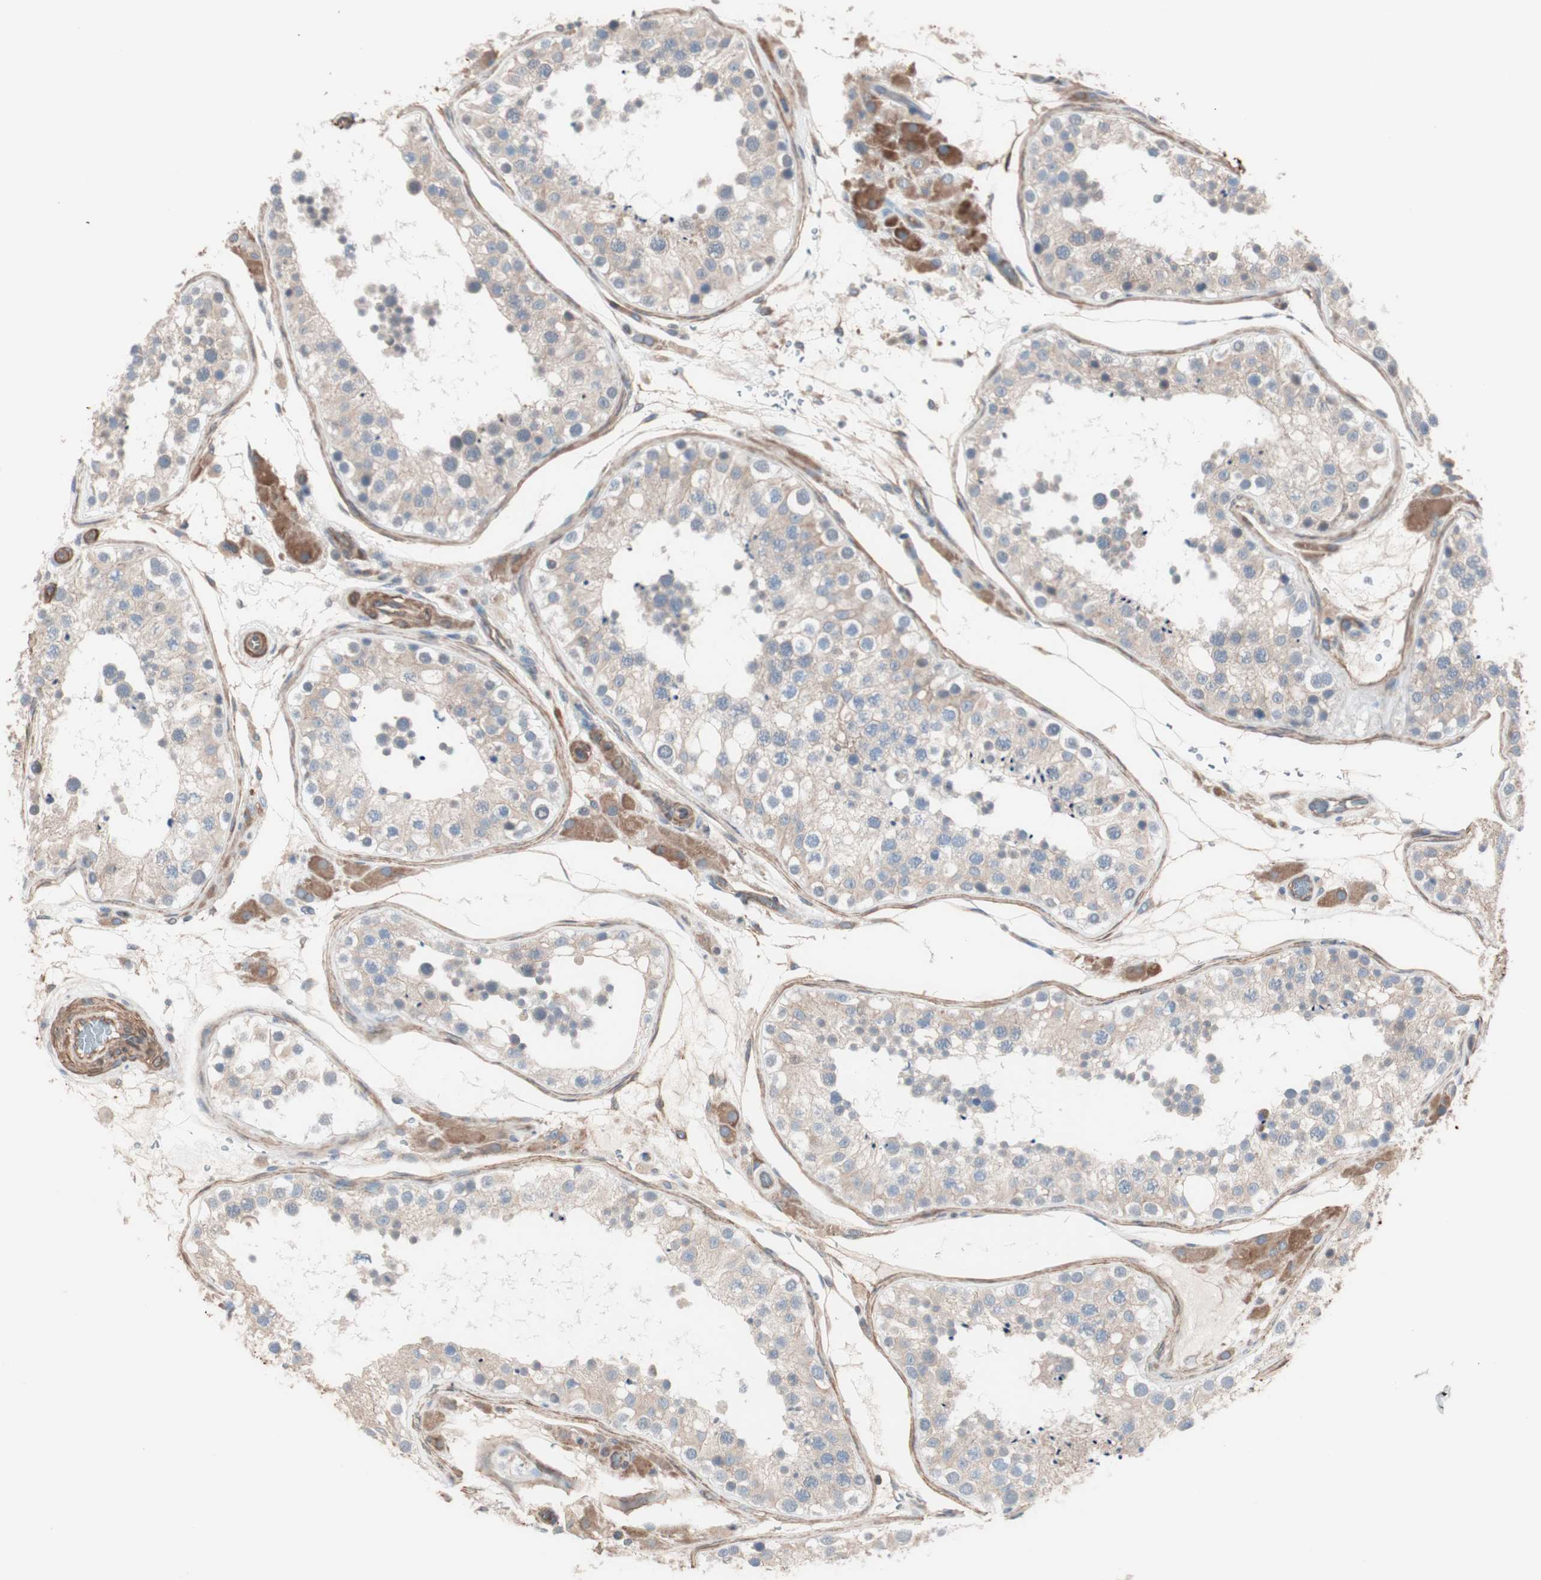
{"staining": {"intensity": "weak", "quantity": ">75%", "location": "cytoplasmic/membranous"}, "tissue": "testis", "cell_type": "Cells in seminiferous ducts", "image_type": "normal", "snomed": [{"axis": "morphology", "description": "Normal tissue, NOS"}, {"axis": "topography", "description": "Testis"}], "caption": "DAB (3,3'-diaminobenzidine) immunohistochemical staining of normal human testis exhibits weak cytoplasmic/membranous protein positivity in approximately >75% of cells in seminiferous ducts. (Stains: DAB in brown, nuclei in blue, Microscopy: brightfield microscopy at high magnification).", "gene": "ALG5", "patient": {"sex": "male", "age": 26}}